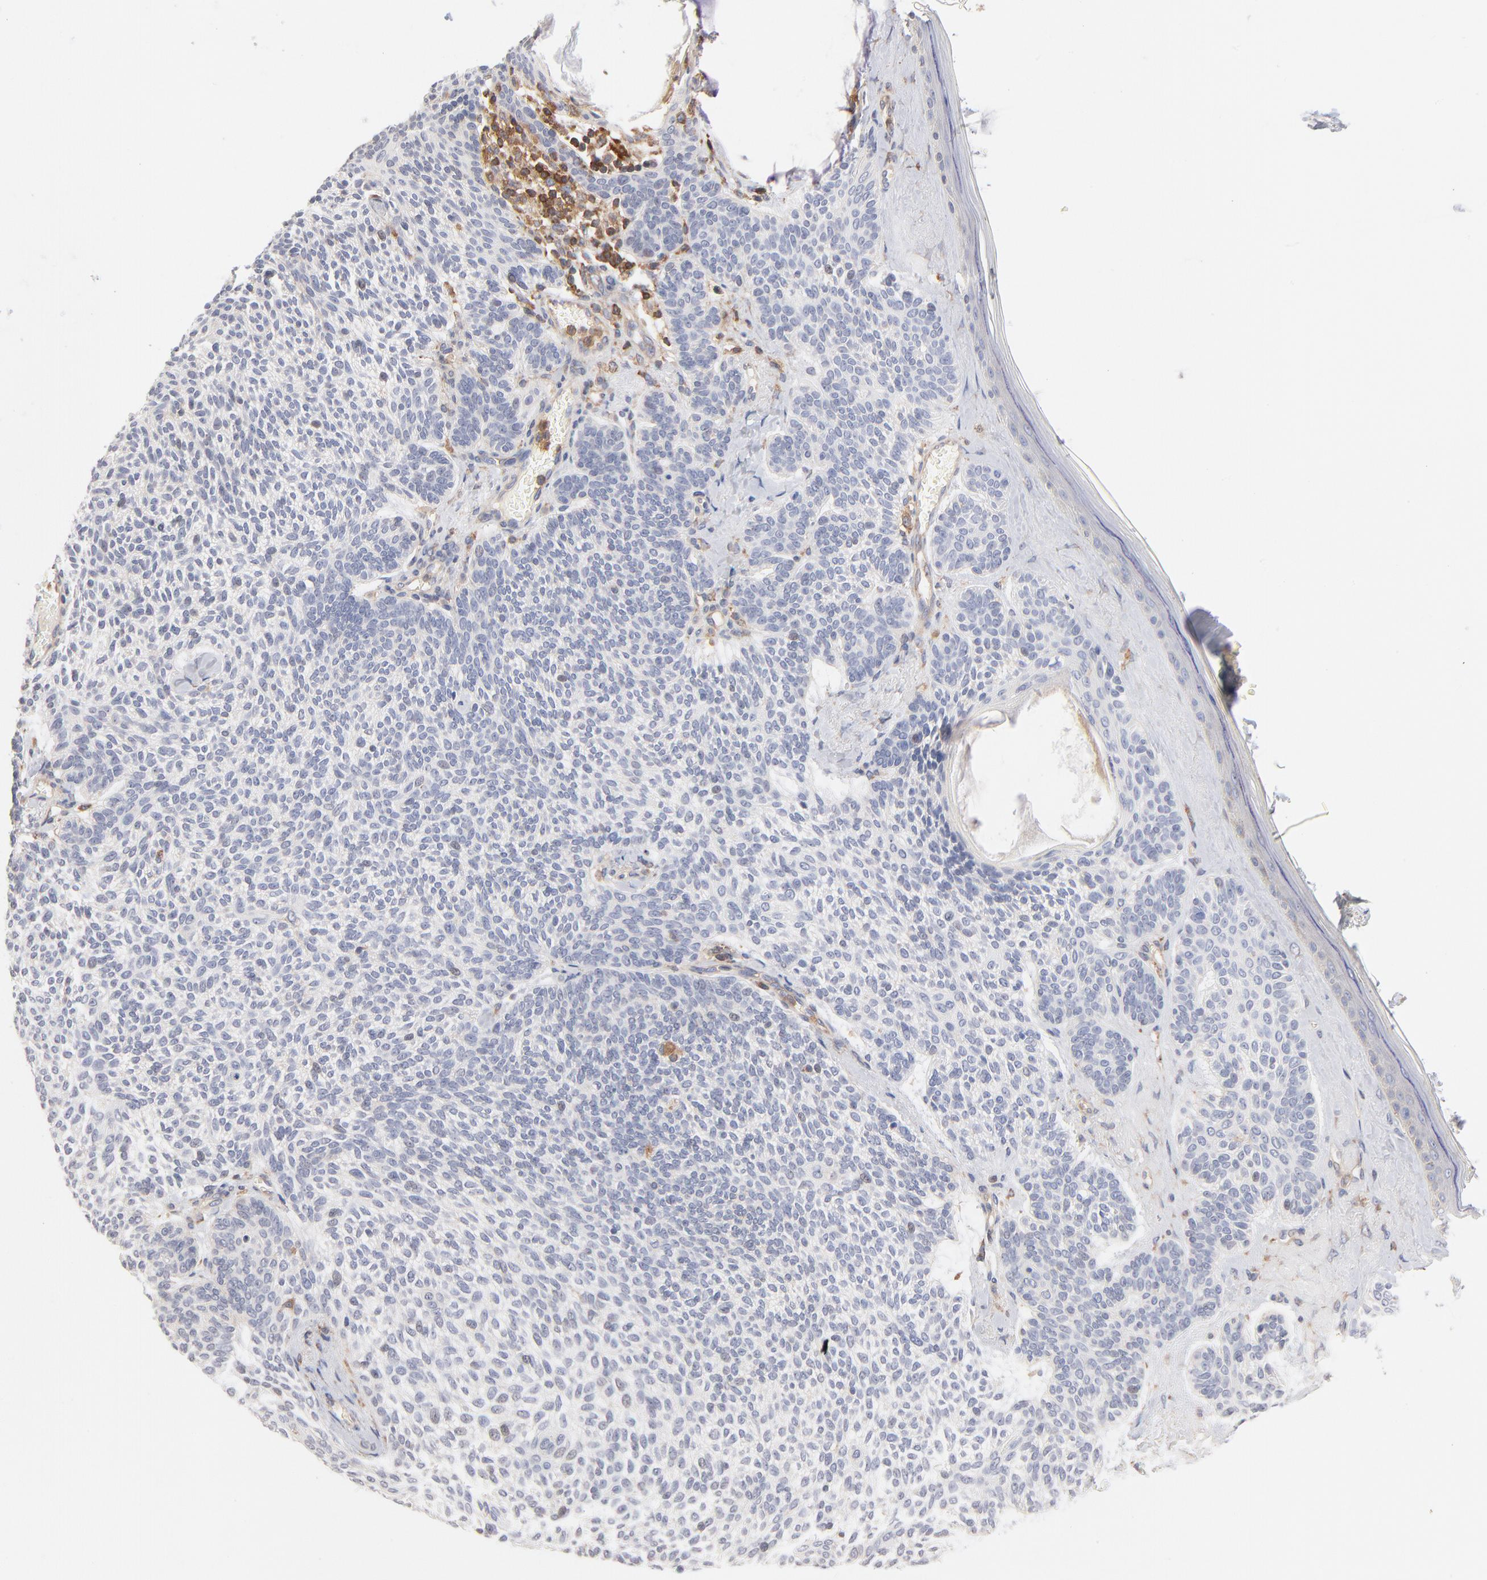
{"staining": {"intensity": "negative", "quantity": "none", "location": "none"}, "tissue": "skin cancer", "cell_type": "Tumor cells", "image_type": "cancer", "snomed": [{"axis": "morphology", "description": "Normal tissue, NOS"}, {"axis": "morphology", "description": "Basal cell carcinoma"}, {"axis": "topography", "description": "Skin"}], "caption": "A high-resolution photomicrograph shows immunohistochemistry (IHC) staining of basal cell carcinoma (skin), which demonstrates no significant positivity in tumor cells.", "gene": "WIPF1", "patient": {"sex": "female", "age": 70}}